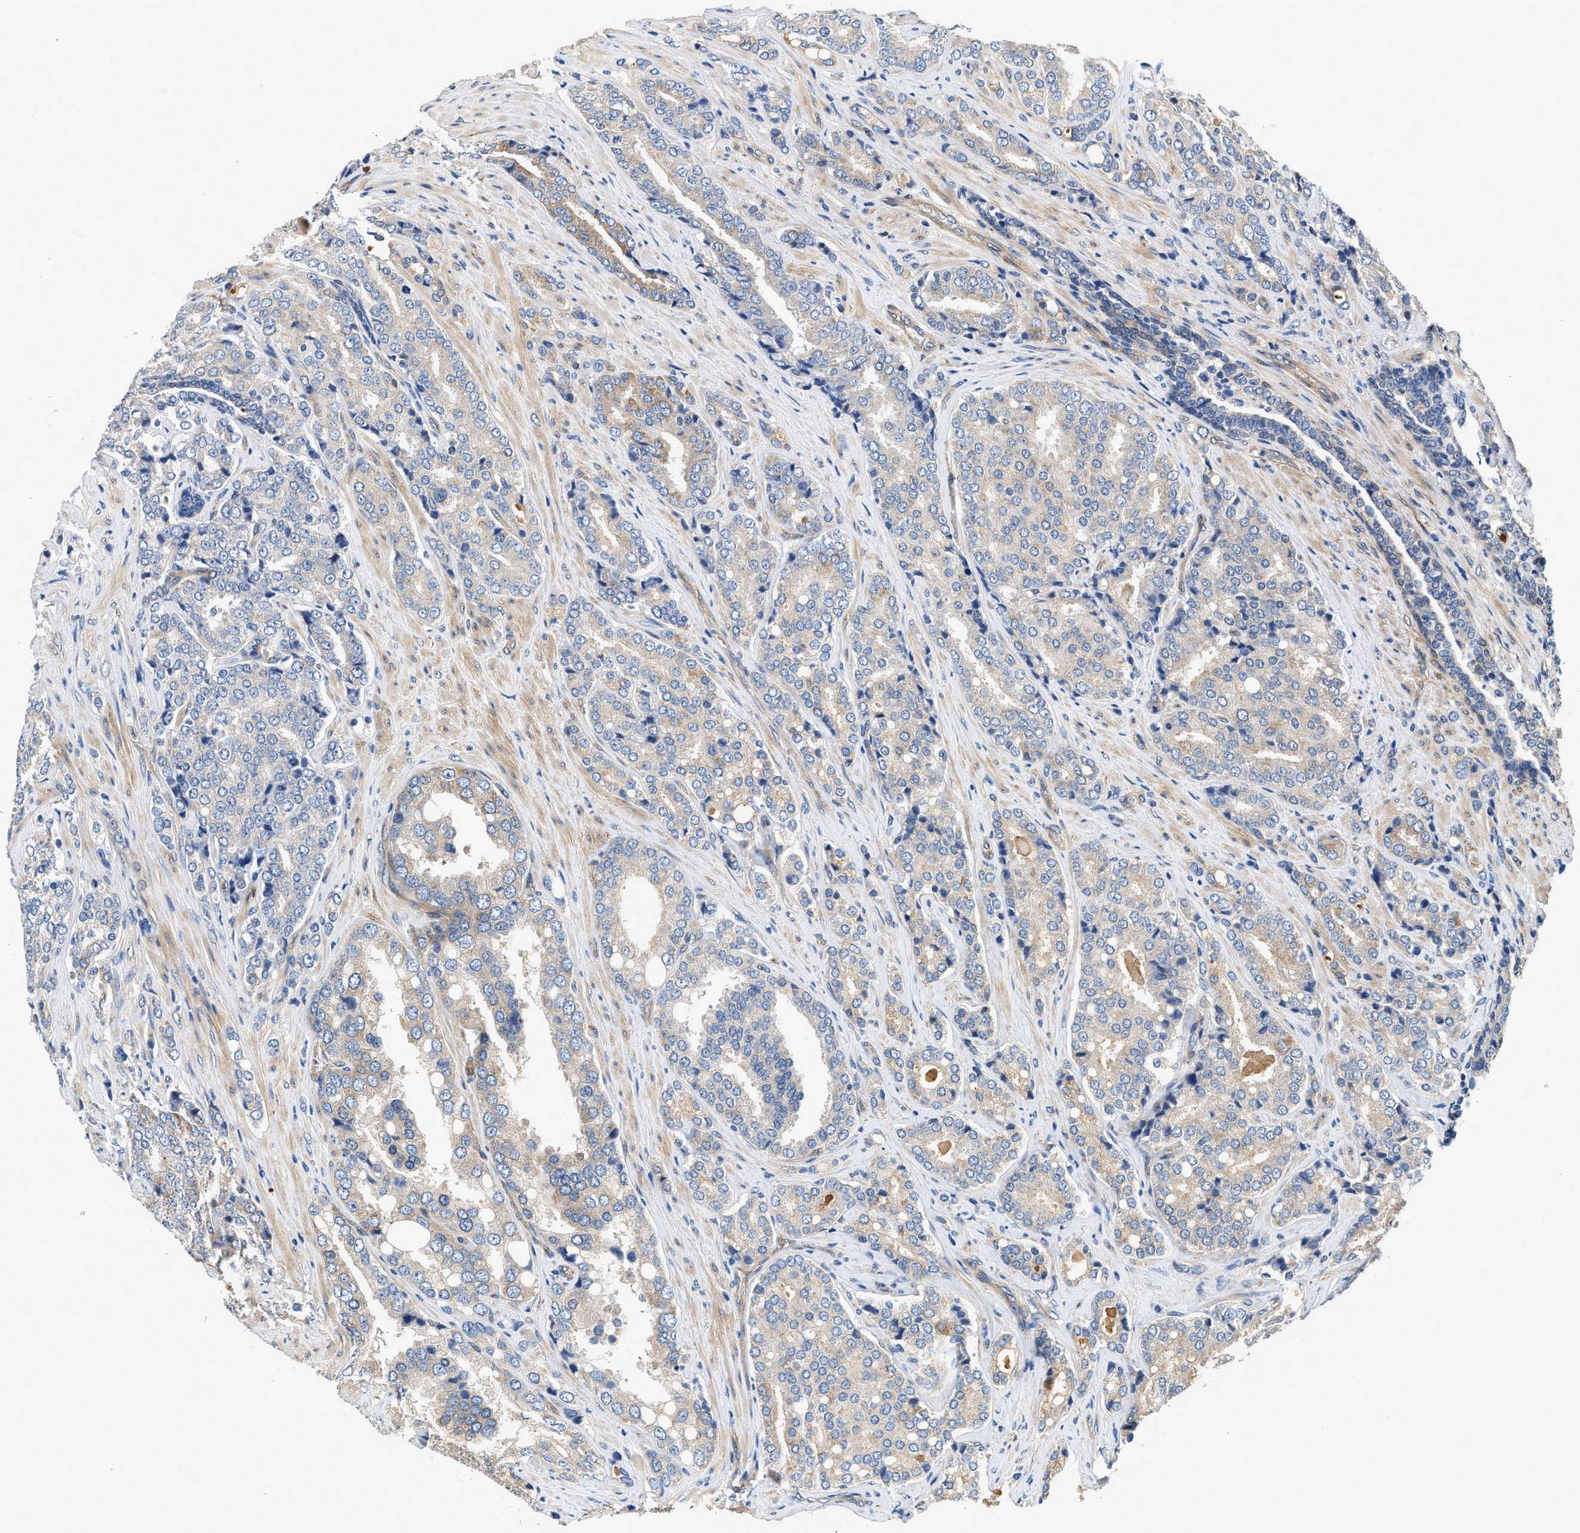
{"staining": {"intensity": "weak", "quantity": "<25%", "location": "cytoplasmic/membranous"}, "tissue": "prostate cancer", "cell_type": "Tumor cells", "image_type": "cancer", "snomed": [{"axis": "morphology", "description": "Adenocarcinoma, High grade"}, {"axis": "topography", "description": "Prostate"}], "caption": "Prostate cancer was stained to show a protein in brown. There is no significant expression in tumor cells.", "gene": "RAPH1", "patient": {"sex": "male", "age": 50}}